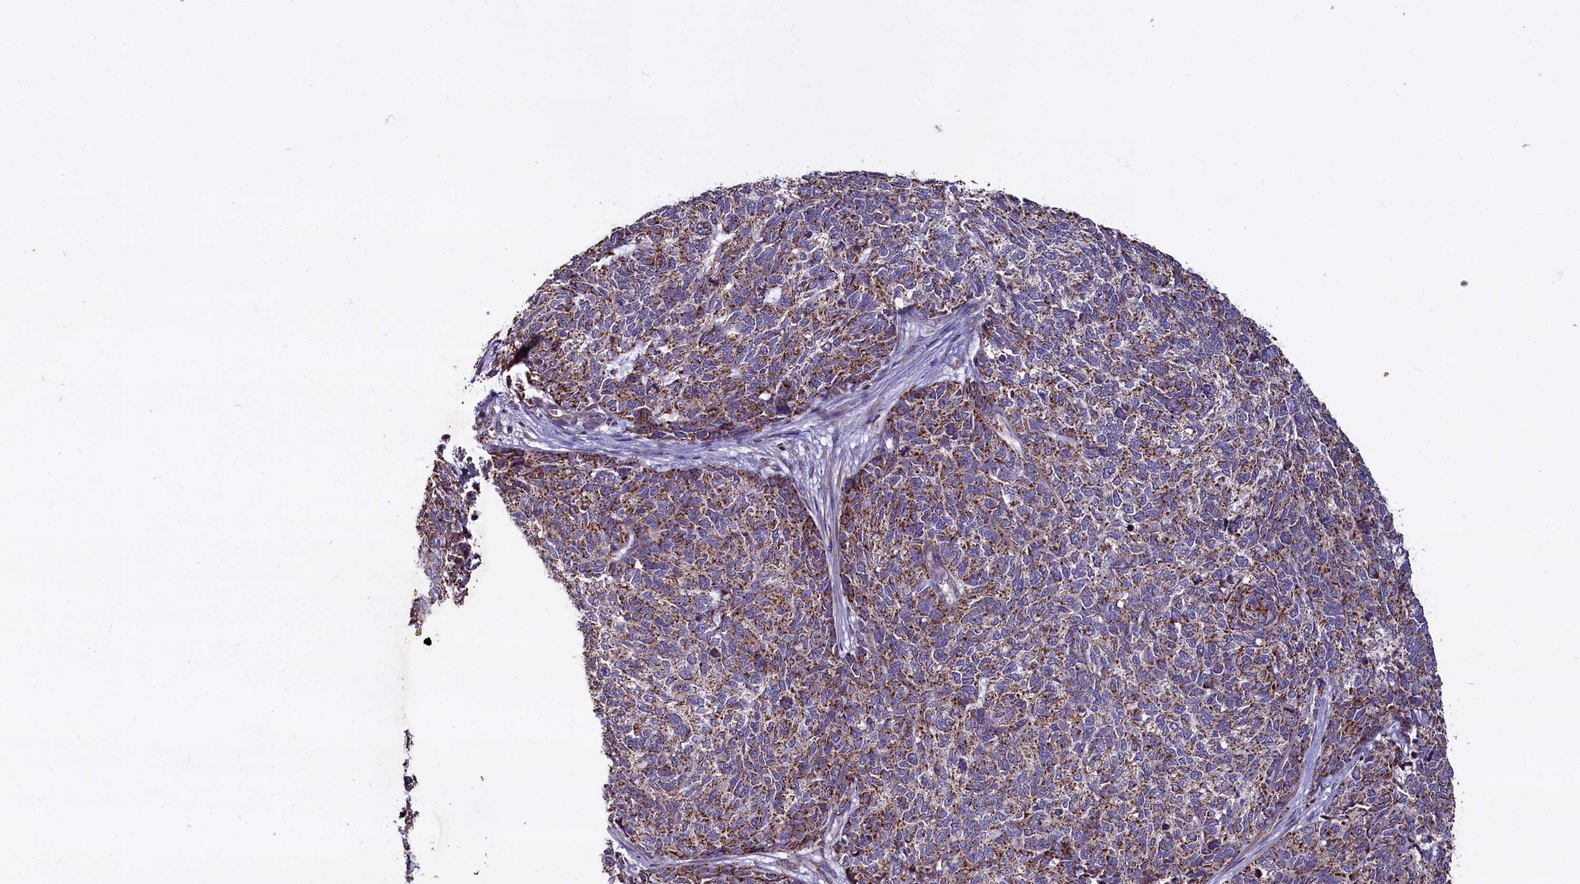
{"staining": {"intensity": "strong", "quantity": ">75%", "location": "cytoplasmic/membranous"}, "tissue": "cervical cancer", "cell_type": "Tumor cells", "image_type": "cancer", "snomed": [{"axis": "morphology", "description": "Squamous cell carcinoma, NOS"}, {"axis": "topography", "description": "Cervix"}], "caption": "IHC (DAB) staining of cervical squamous cell carcinoma exhibits strong cytoplasmic/membranous protein expression in approximately >75% of tumor cells.", "gene": "COQ9", "patient": {"sex": "female", "age": 63}}